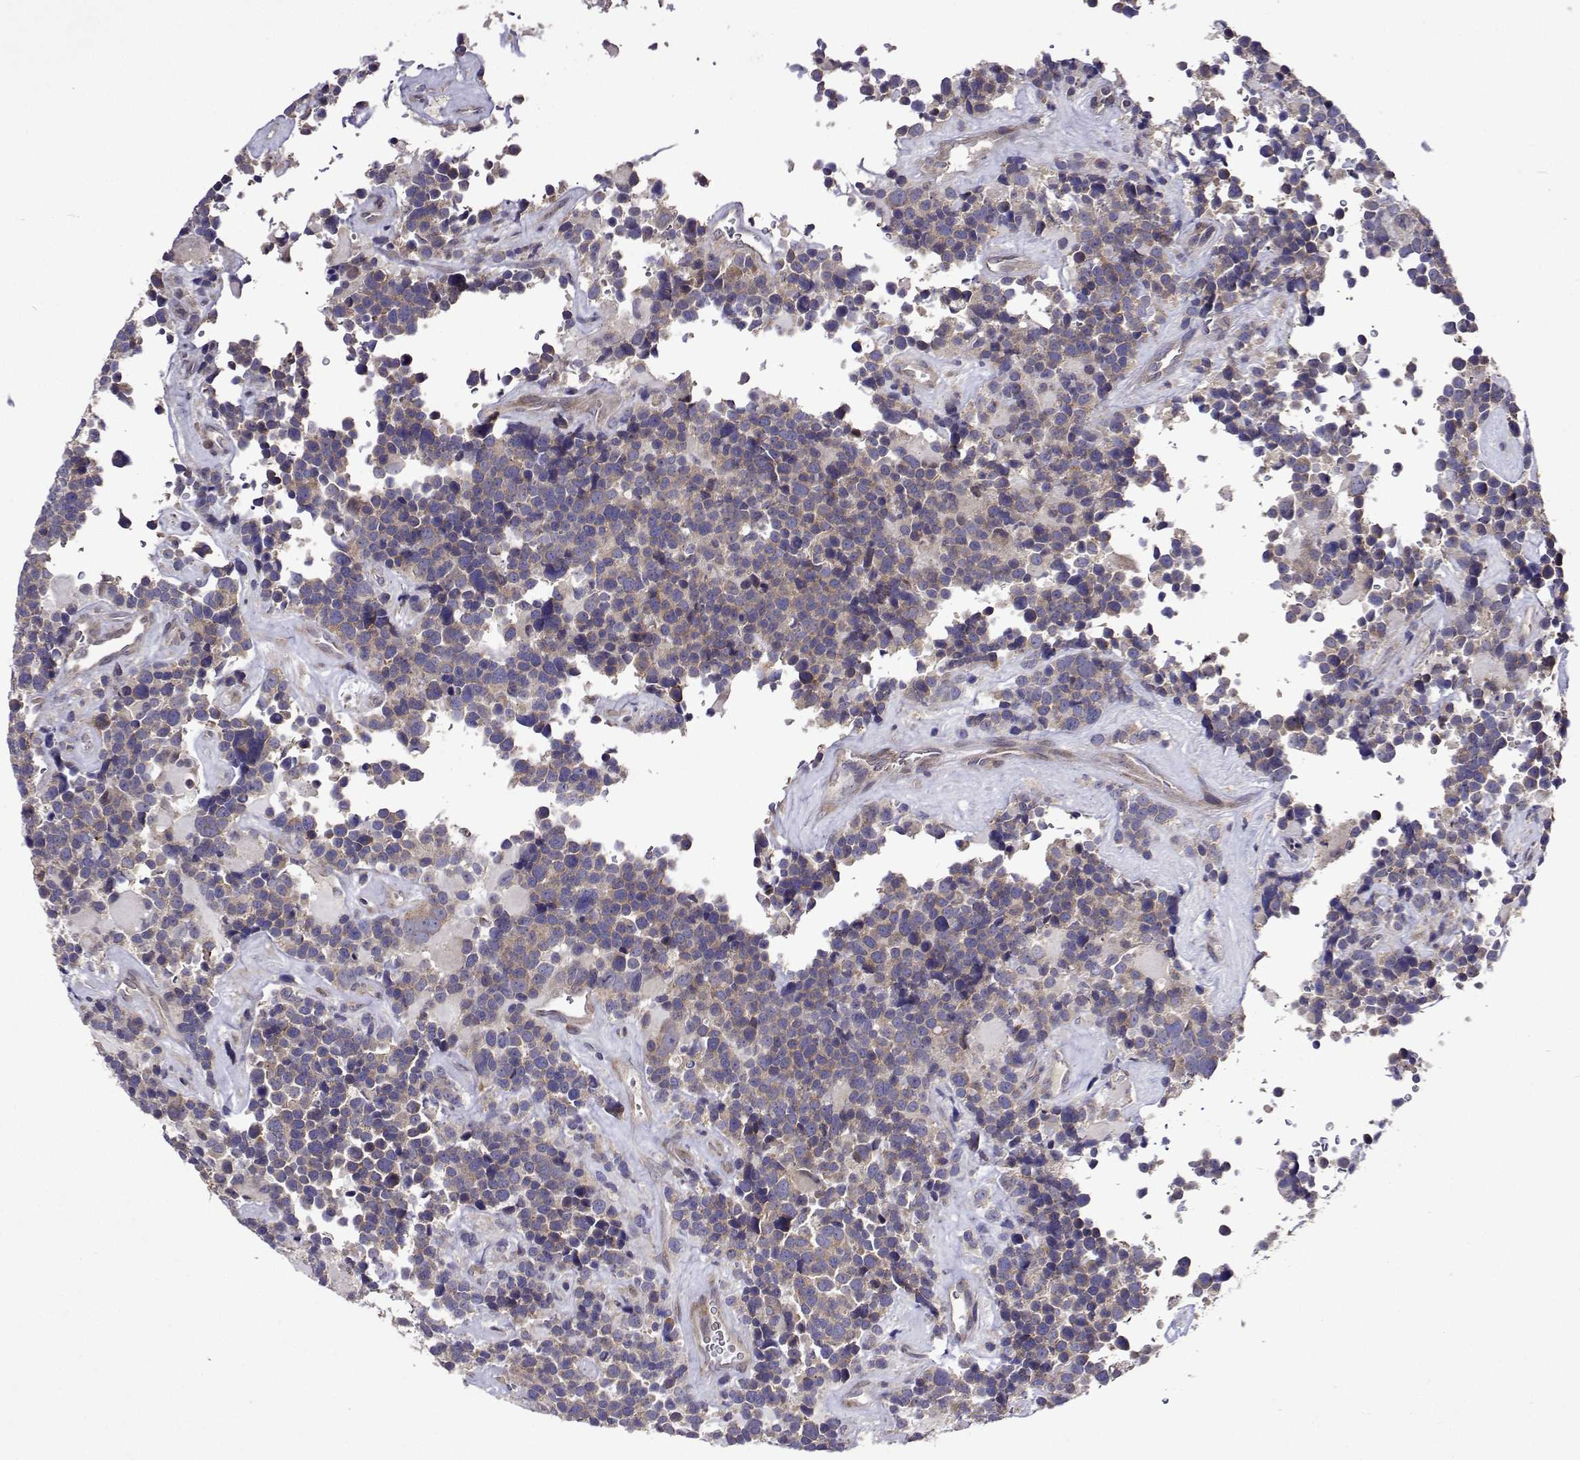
{"staining": {"intensity": "weak", "quantity": ">75%", "location": "cytoplasmic/membranous"}, "tissue": "glioma", "cell_type": "Tumor cells", "image_type": "cancer", "snomed": [{"axis": "morphology", "description": "Glioma, malignant, High grade"}, {"axis": "topography", "description": "Brain"}], "caption": "Glioma stained for a protein displays weak cytoplasmic/membranous positivity in tumor cells.", "gene": "TARBP2", "patient": {"sex": "male", "age": 33}}